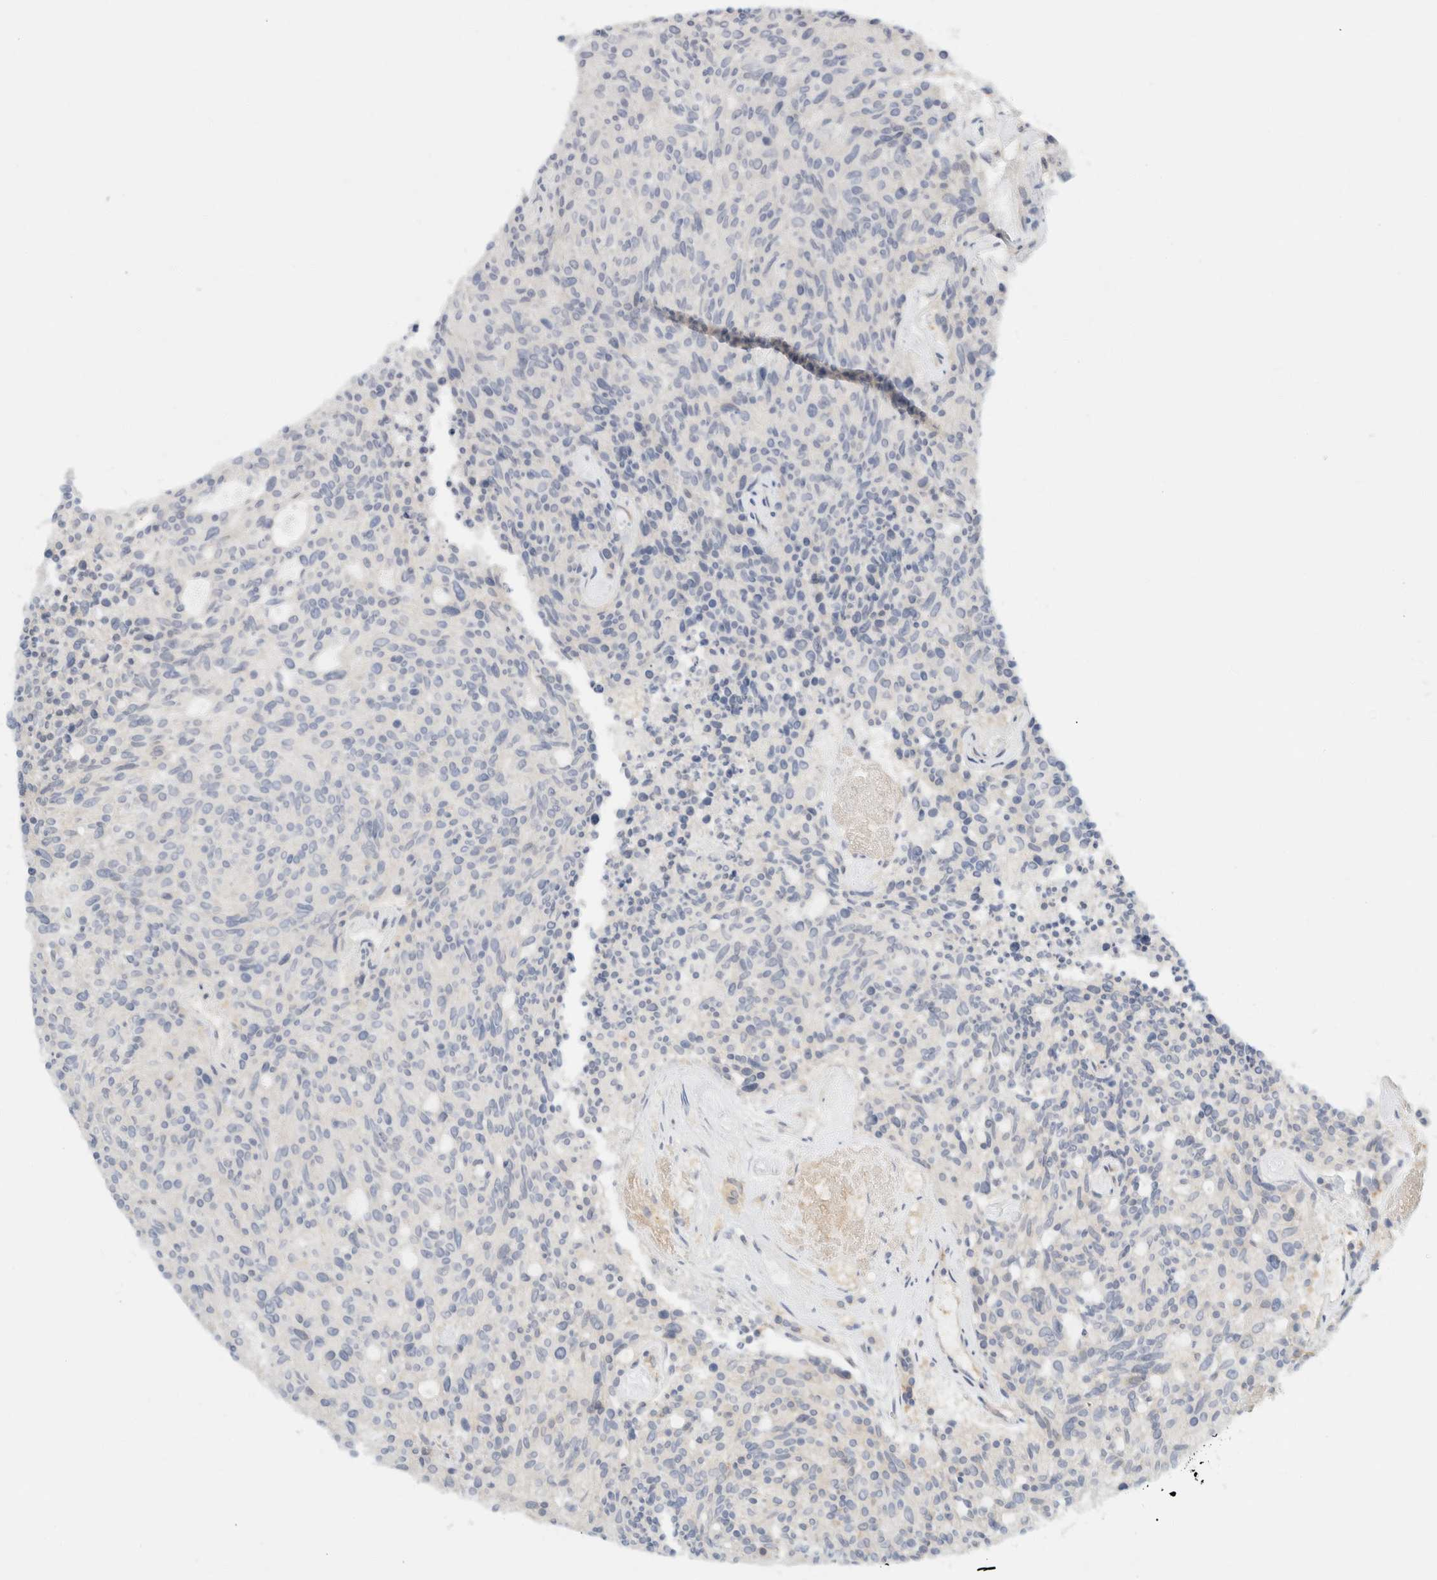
{"staining": {"intensity": "negative", "quantity": "none", "location": "none"}, "tissue": "carcinoid", "cell_type": "Tumor cells", "image_type": "cancer", "snomed": [{"axis": "morphology", "description": "Carcinoid, malignant, NOS"}, {"axis": "topography", "description": "Pancreas"}], "caption": "Carcinoid (malignant) stained for a protein using immunohistochemistry (IHC) displays no expression tumor cells.", "gene": "SH3GLB2", "patient": {"sex": "female", "age": 54}}